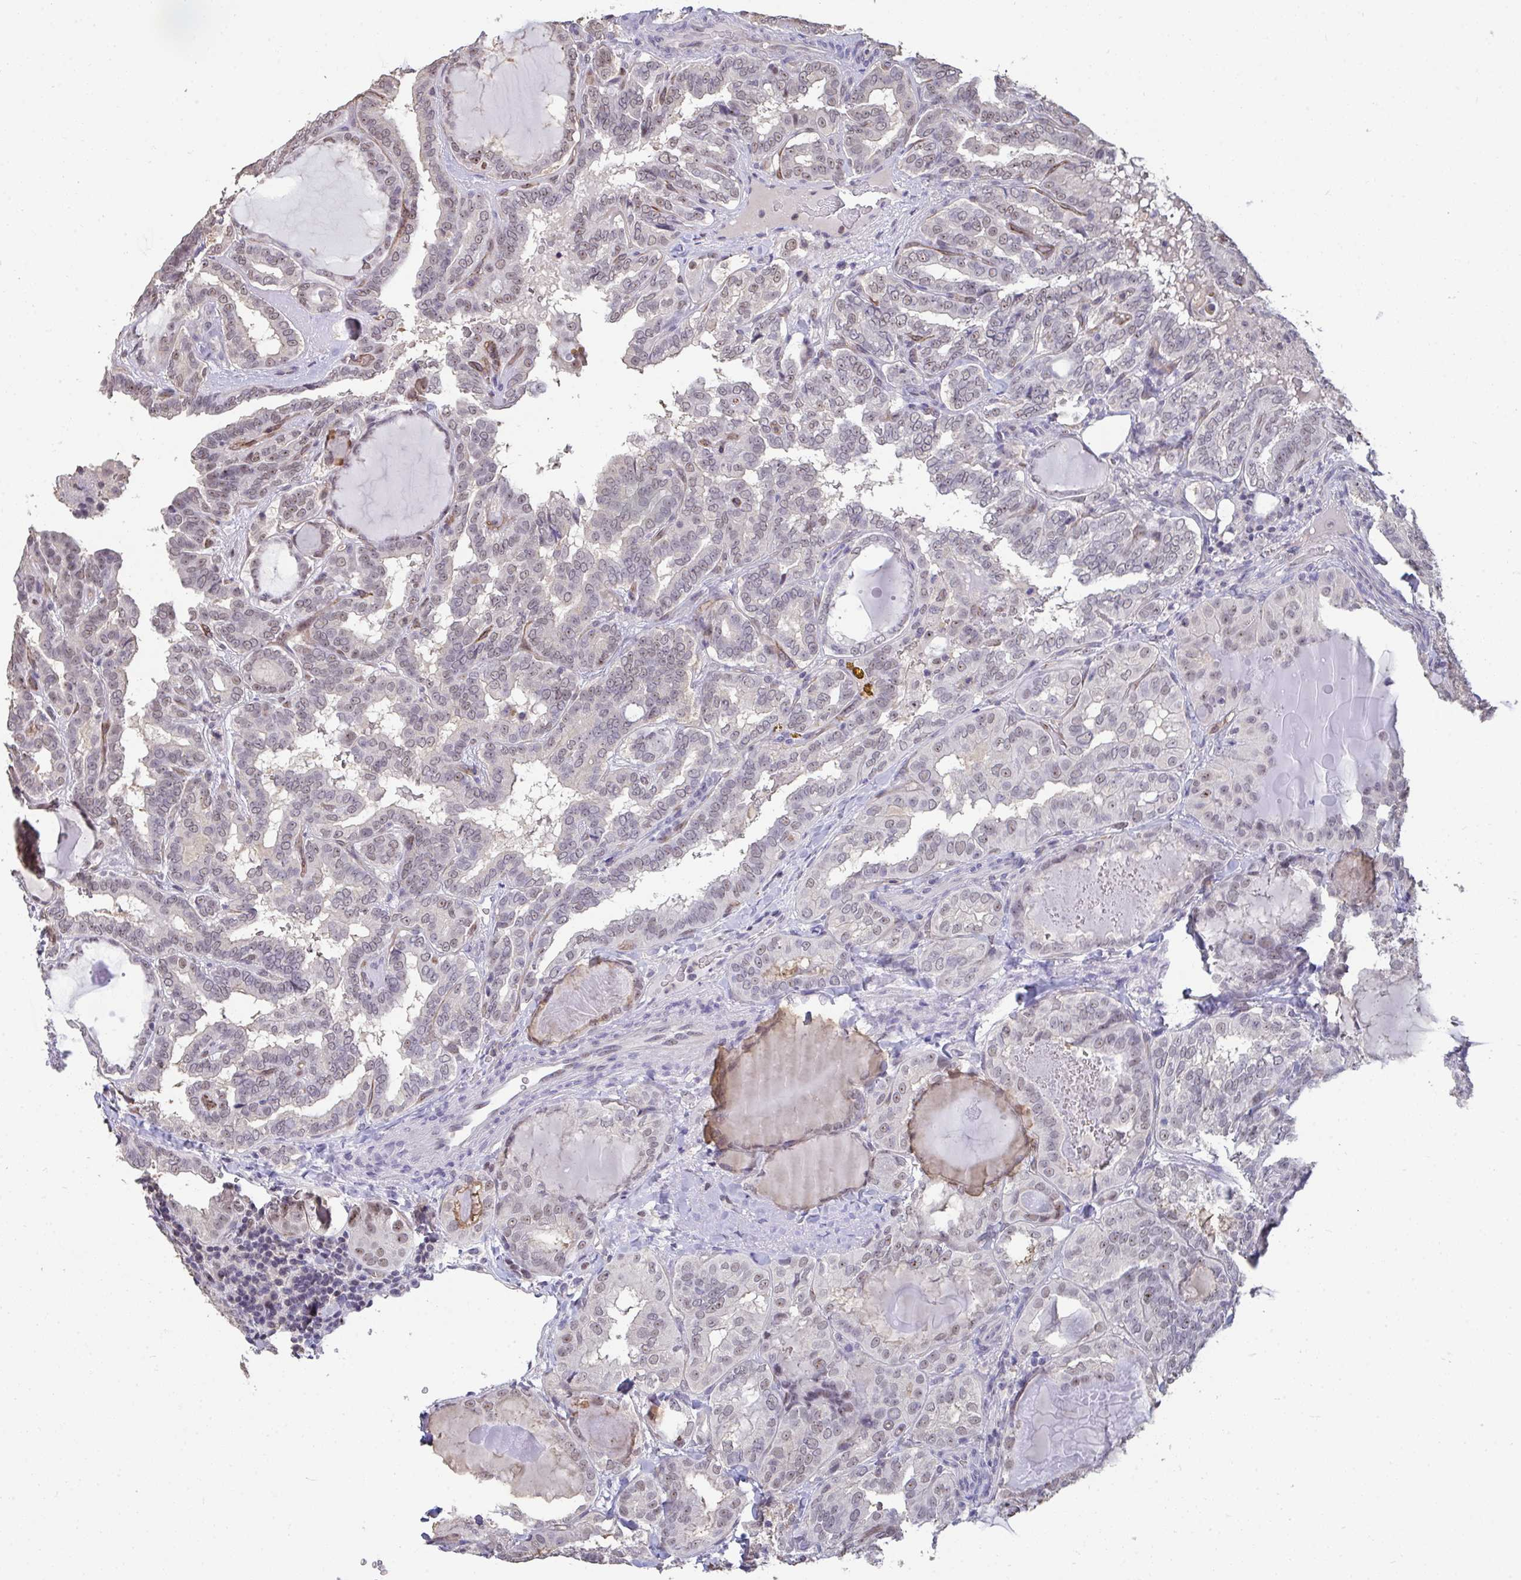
{"staining": {"intensity": "weak", "quantity": "25%-75%", "location": "nuclear"}, "tissue": "thyroid cancer", "cell_type": "Tumor cells", "image_type": "cancer", "snomed": [{"axis": "morphology", "description": "Papillary adenocarcinoma, NOS"}, {"axis": "topography", "description": "Thyroid gland"}], "caption": "Thyroid cancer (papillary adenocarcinoma) tissue displays weak nuclear positivity in about 25%-75% of tumor cells, visualized by immunohistochemistry. (DAB IHC with brightfield microscopy, high magnification).", "gene": "SENP3", "patient": {"sex": "female", "age": 46}}